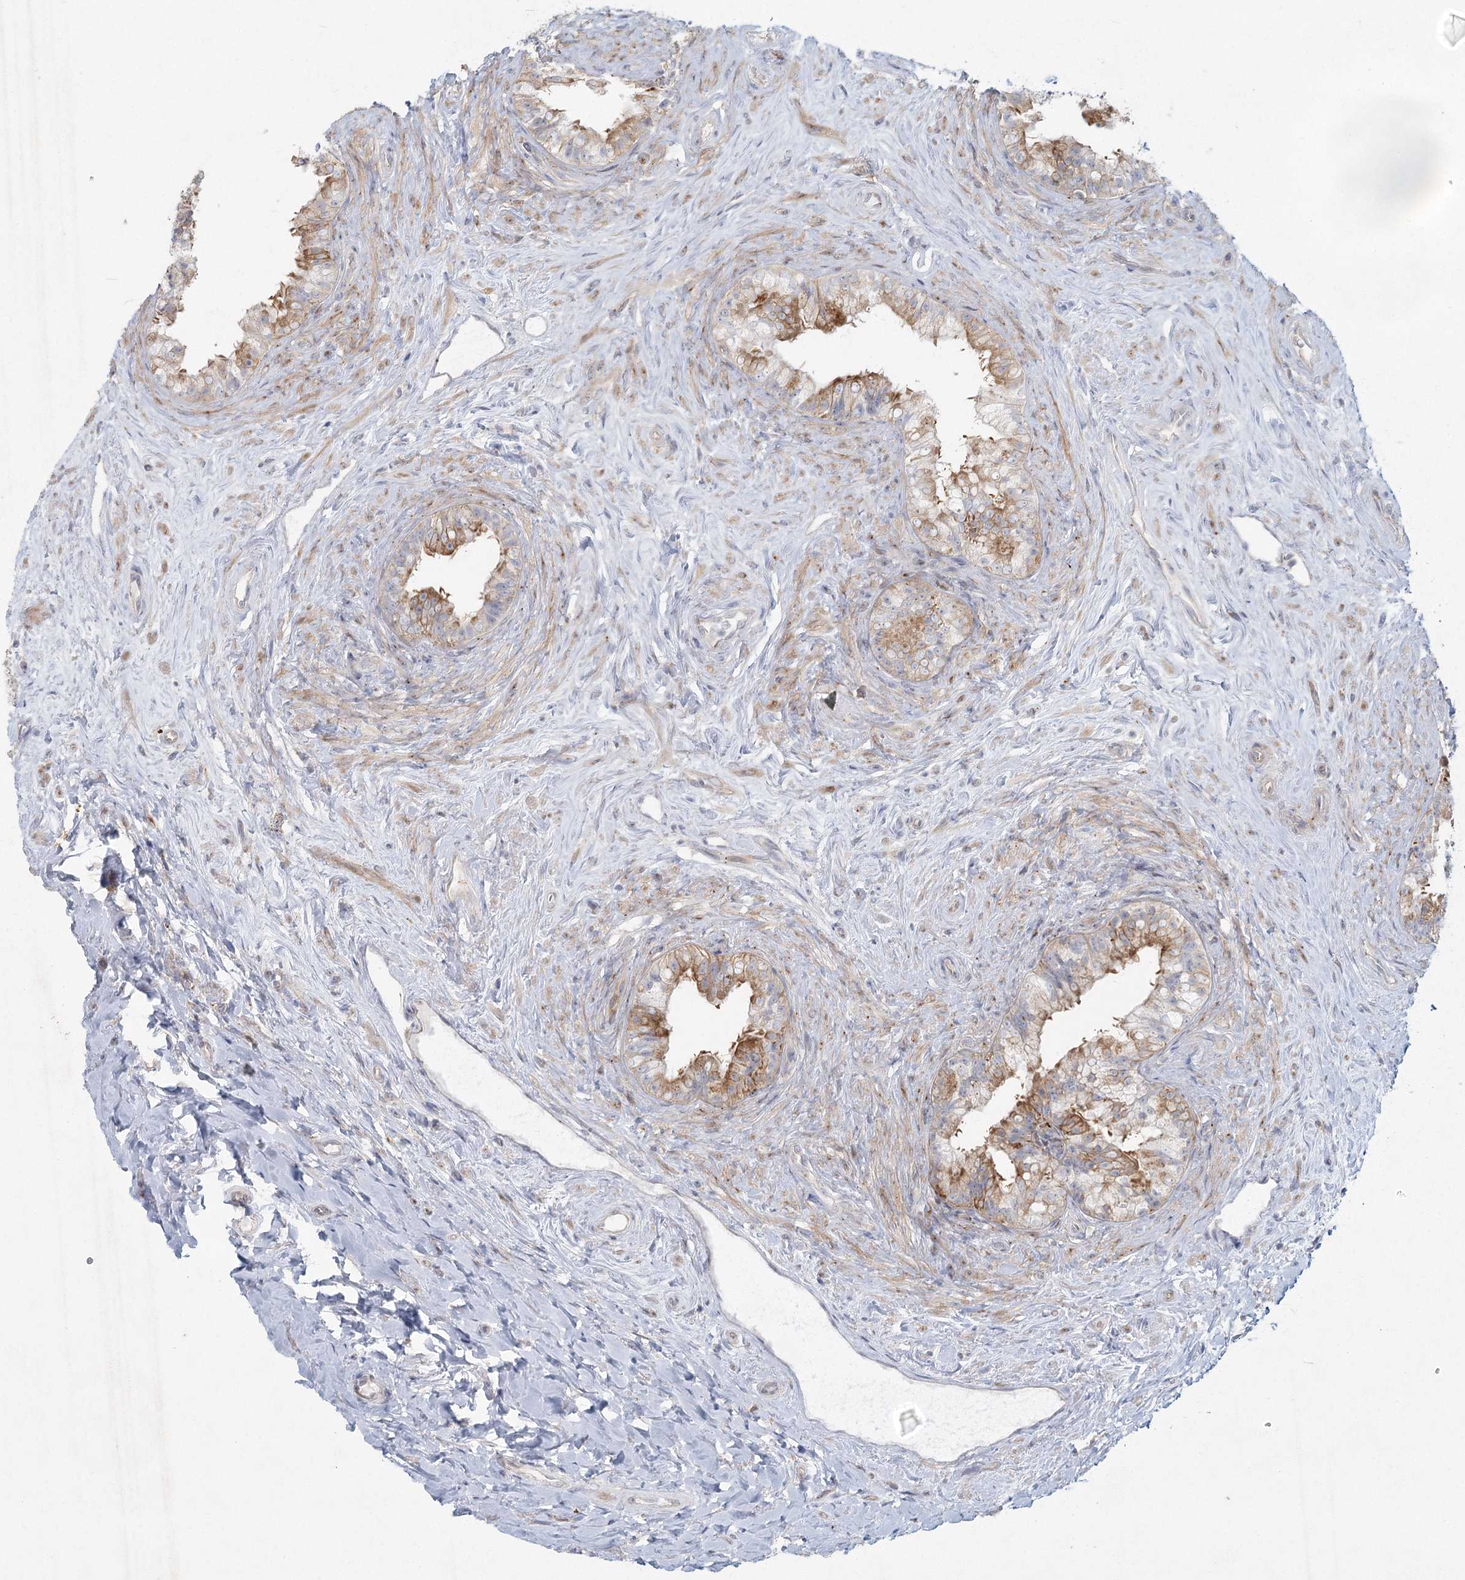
{"staining": {"intensity": "moderate", "quantity": ">75%", "location": "cytoplasmic/membranous"}, "tissue": "epididymis", "cell_type": "Glandular cells", "image_type": "normal", "snomed": [{"axis": "morphology", "description": "Normal tissue, NOS"}, {"axis": "topography", "description": "Epididymis"}], "caption": "Glandular cells demonstrate medium levels of moderate cytoplasmic/membranous expression in about >75% of cells in benign human epididymis.", "gene": "FAM110C", "patient": {"sex": "male", "age": 84}}